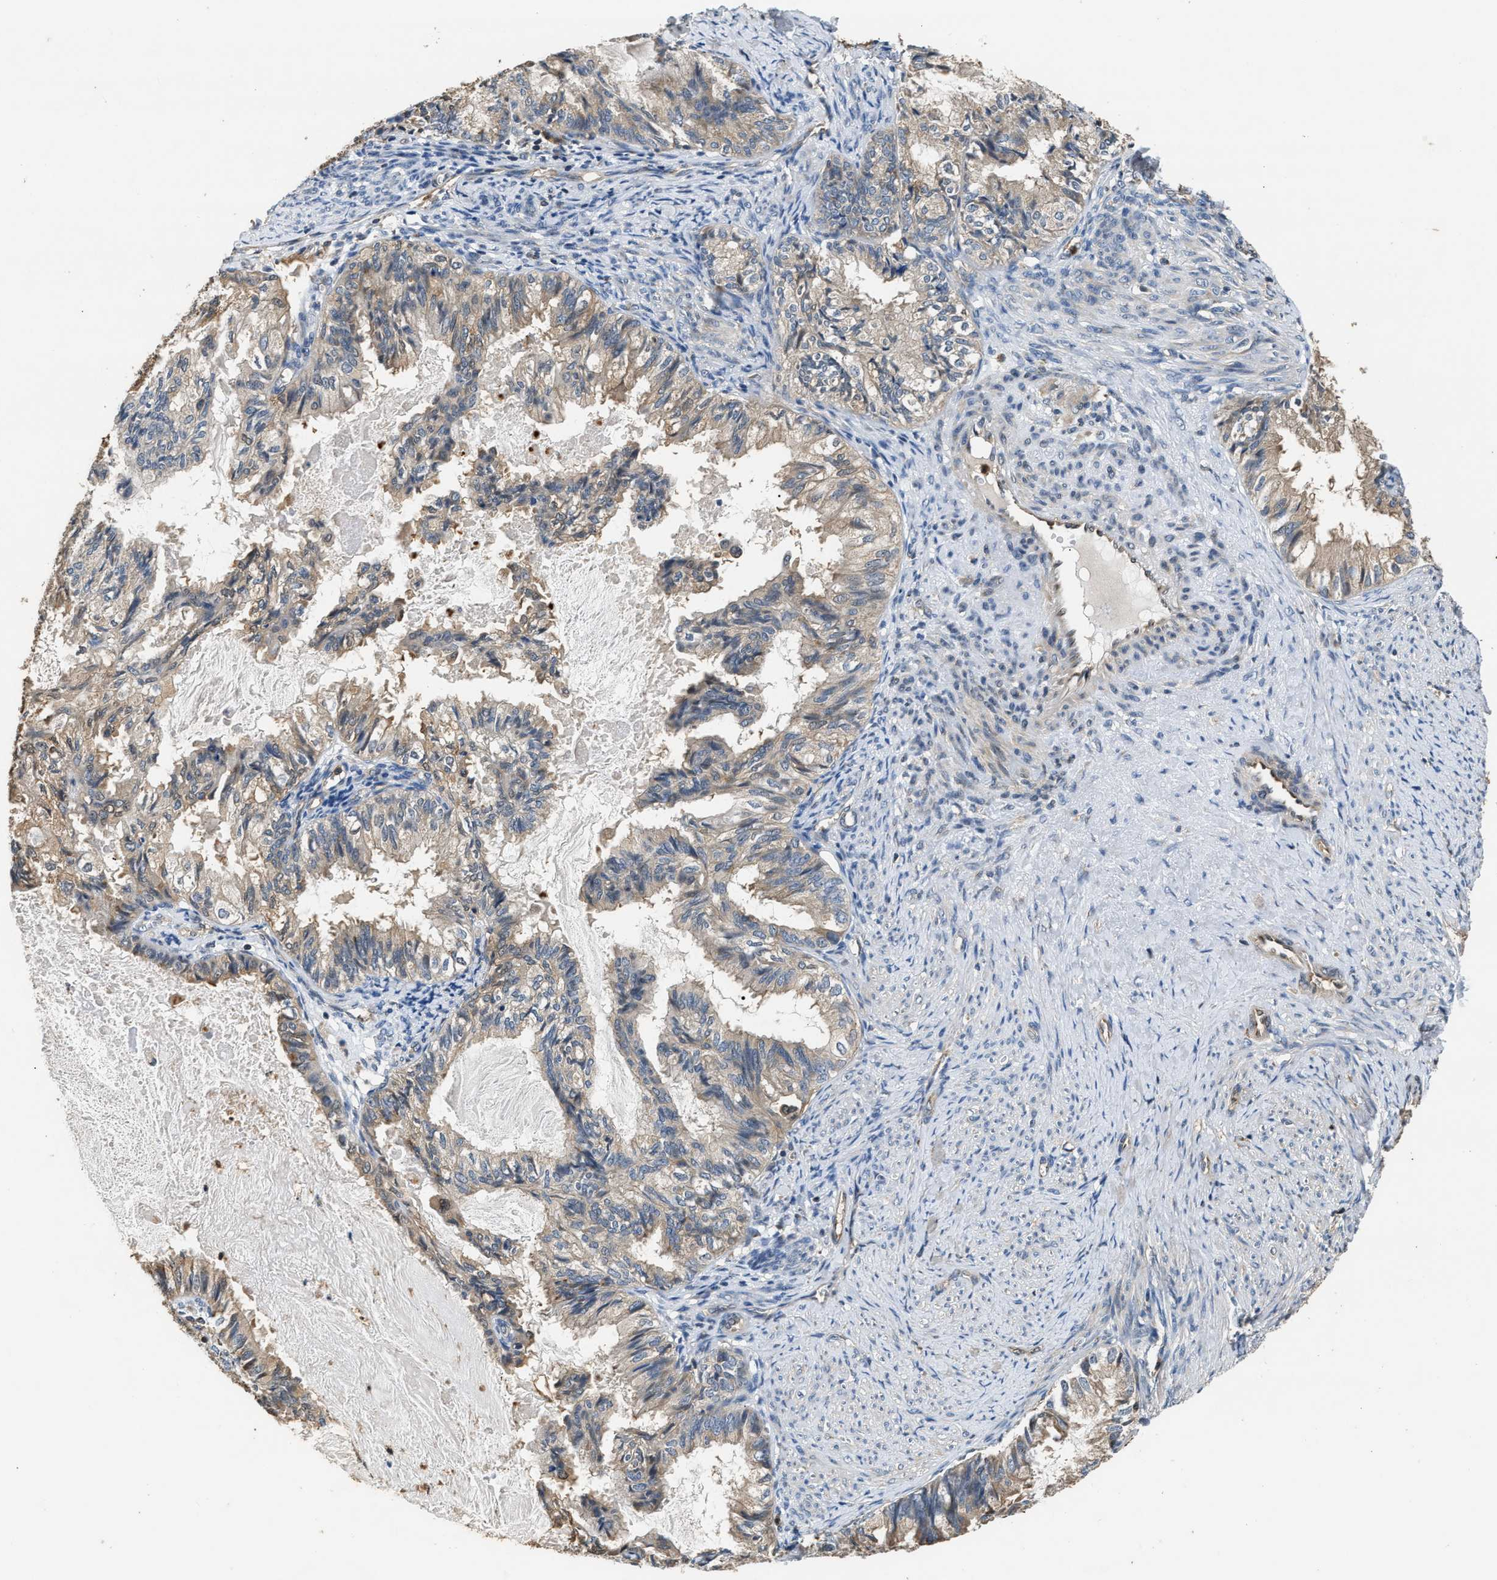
{"staining": {"intensity": "weak", "quantity": "<25%", "location": "cytoplasmic/membranous"}, "tissue": "endometrial cancer", "cell_type": "Tumor cells", "image_type": "cancer", "snomed": [{"axis": "morphology", "description": "Adenocarcinoma, NOS"}, {"axis": "topography", "description": "Endometrium"}], "caption": "Protein analysis of endometrial adenocarcinoma demonstrates no significant expression in tumor cells.", "gene": "CHUK", "patient": {"sex": "female", "age": 86}}